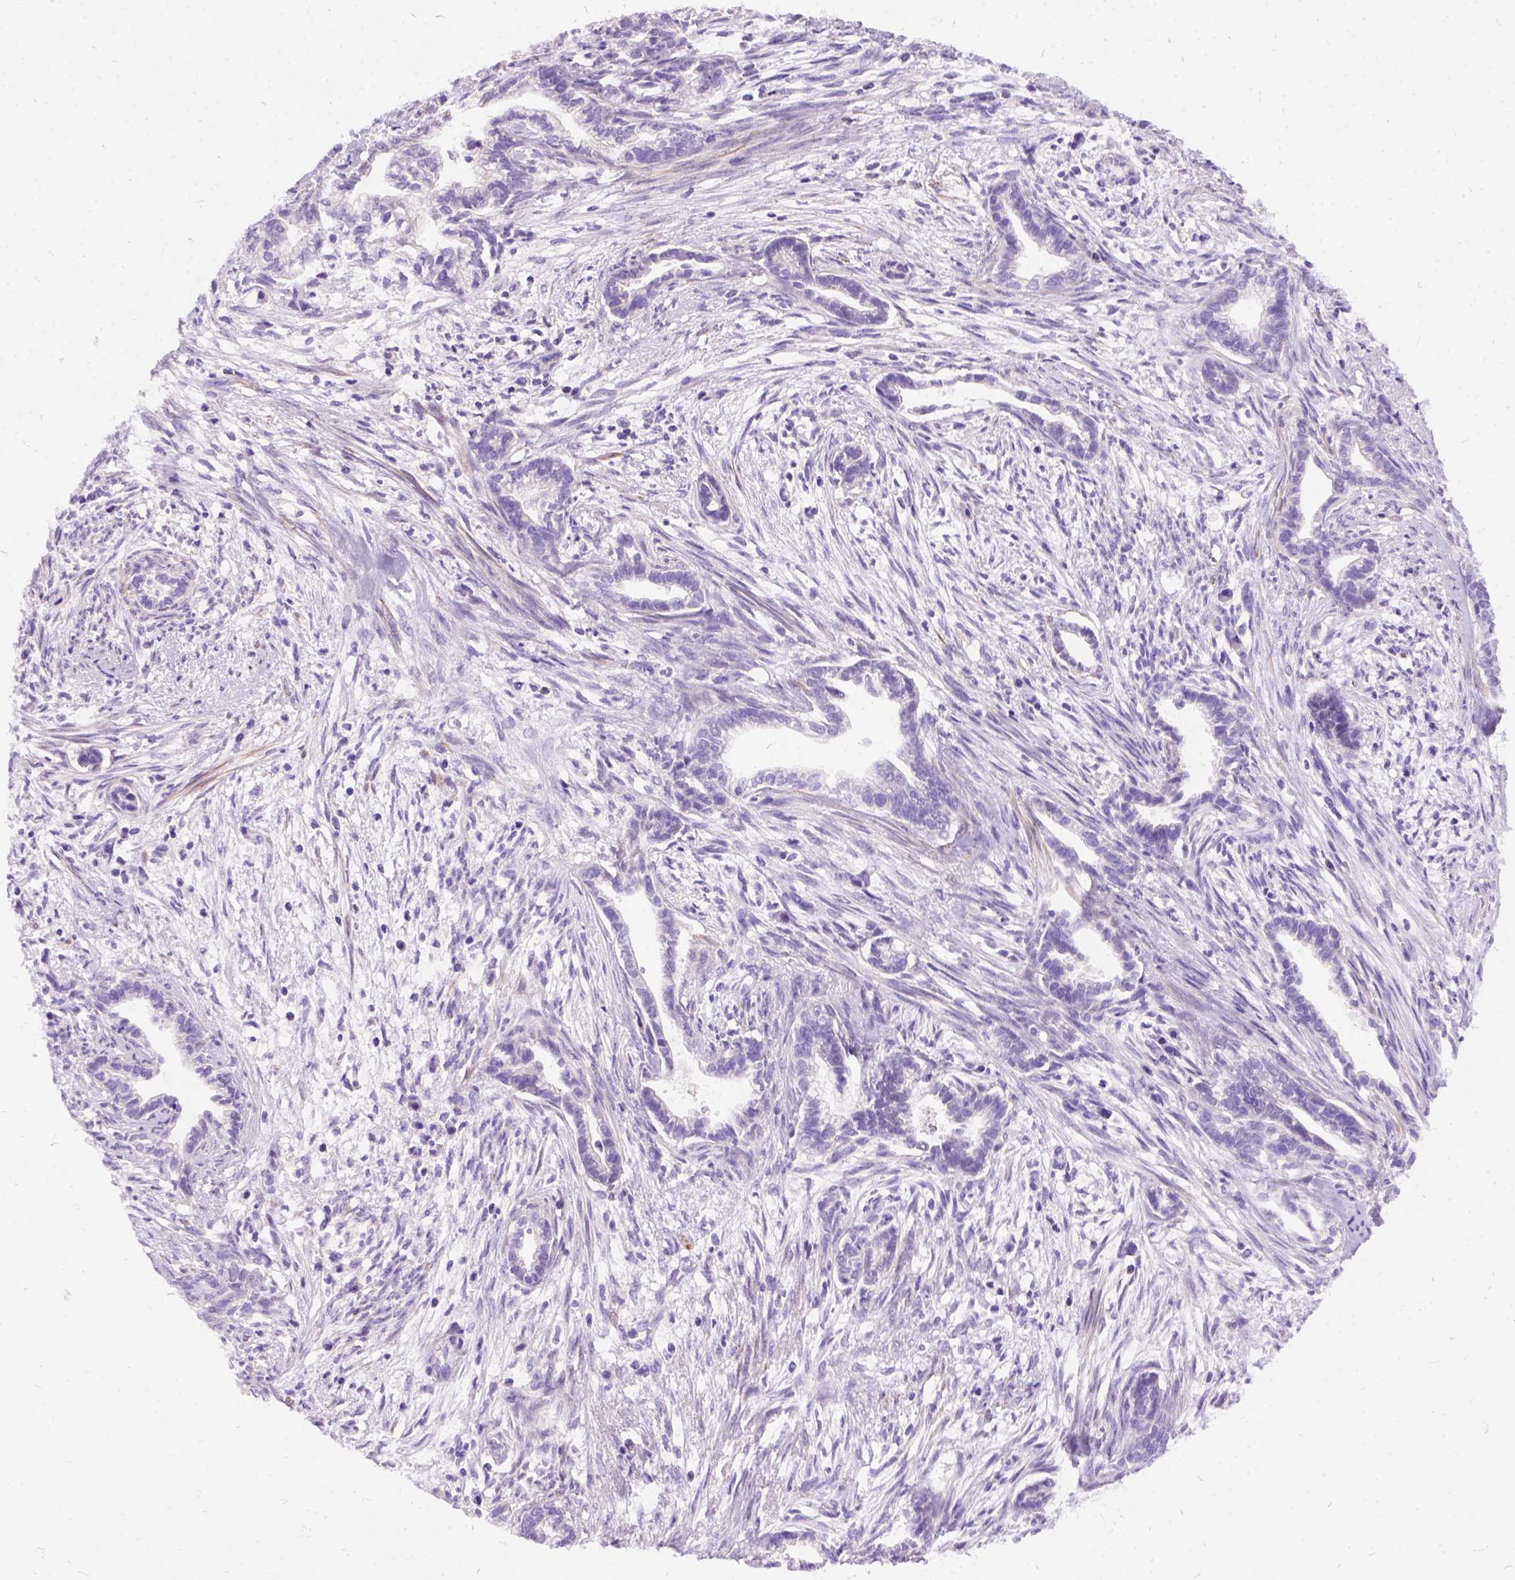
{"staining": {"intensity": "negative", "quantity": "none", "location": "none"}, "tissue": "cervical cancer", "cell_type": "Tumor cells", "image_type": "cancer", "snomed": [{"axis": "morphology", "description": "Adenocarcinoma, NOS"}, {"axis": "topography", "description": "Cervix"}], "caption": "This is a image of IHC staining of adenocarcinoma (cervical), which shows no positivity in tumor cells. (Stains: DAB (3,3'-diaminobenzidine) immunohistochemistry with hematoxylin counter stain, Microscopy: brightfield microscopy at high magnification).", "gene": "PRG2", "patient": {"sex": "female", "age": 62}}